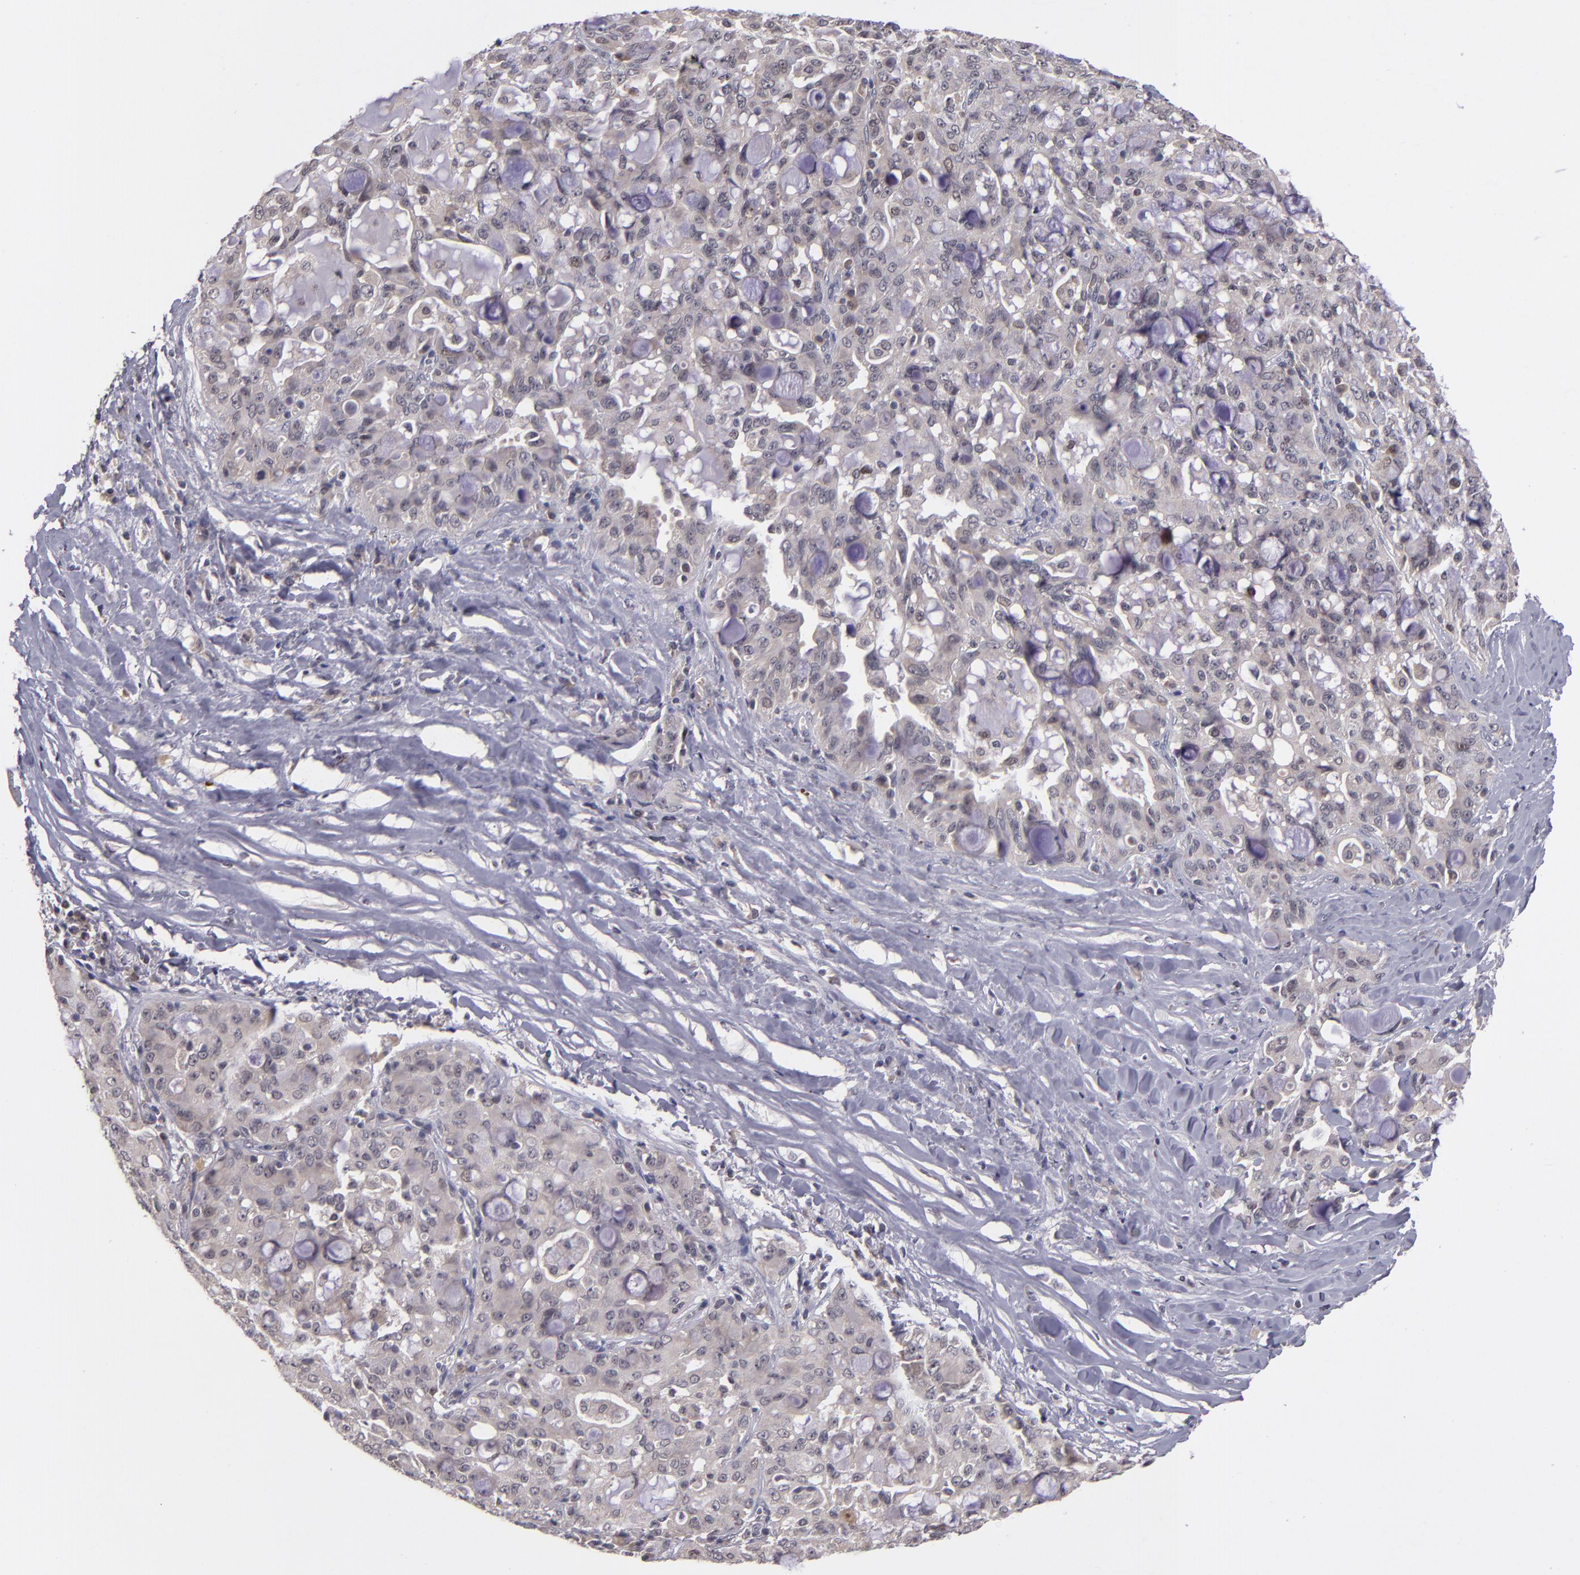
{"staining": {"intensity": "weak", "quantity": "<25%", "location": "nuclear"}, "tissue": "lung cancer", "cell_type": "Tumor cells", "image_type": "cancer", "snomed": [{"axis": "morphology", "description": "Adenocarcinoma, NOS"}, {"axis": "topography", "description": "Lung"}], "caption": "Immunohistochemistry (IHC) histopathology image of human lung cancer stained for a protein (brown), which demonstrates no expression in tumor cells. Nuclei are stained in blue.", "gene": "CDC7", "patient": {"sex": "female", "age": 44}}